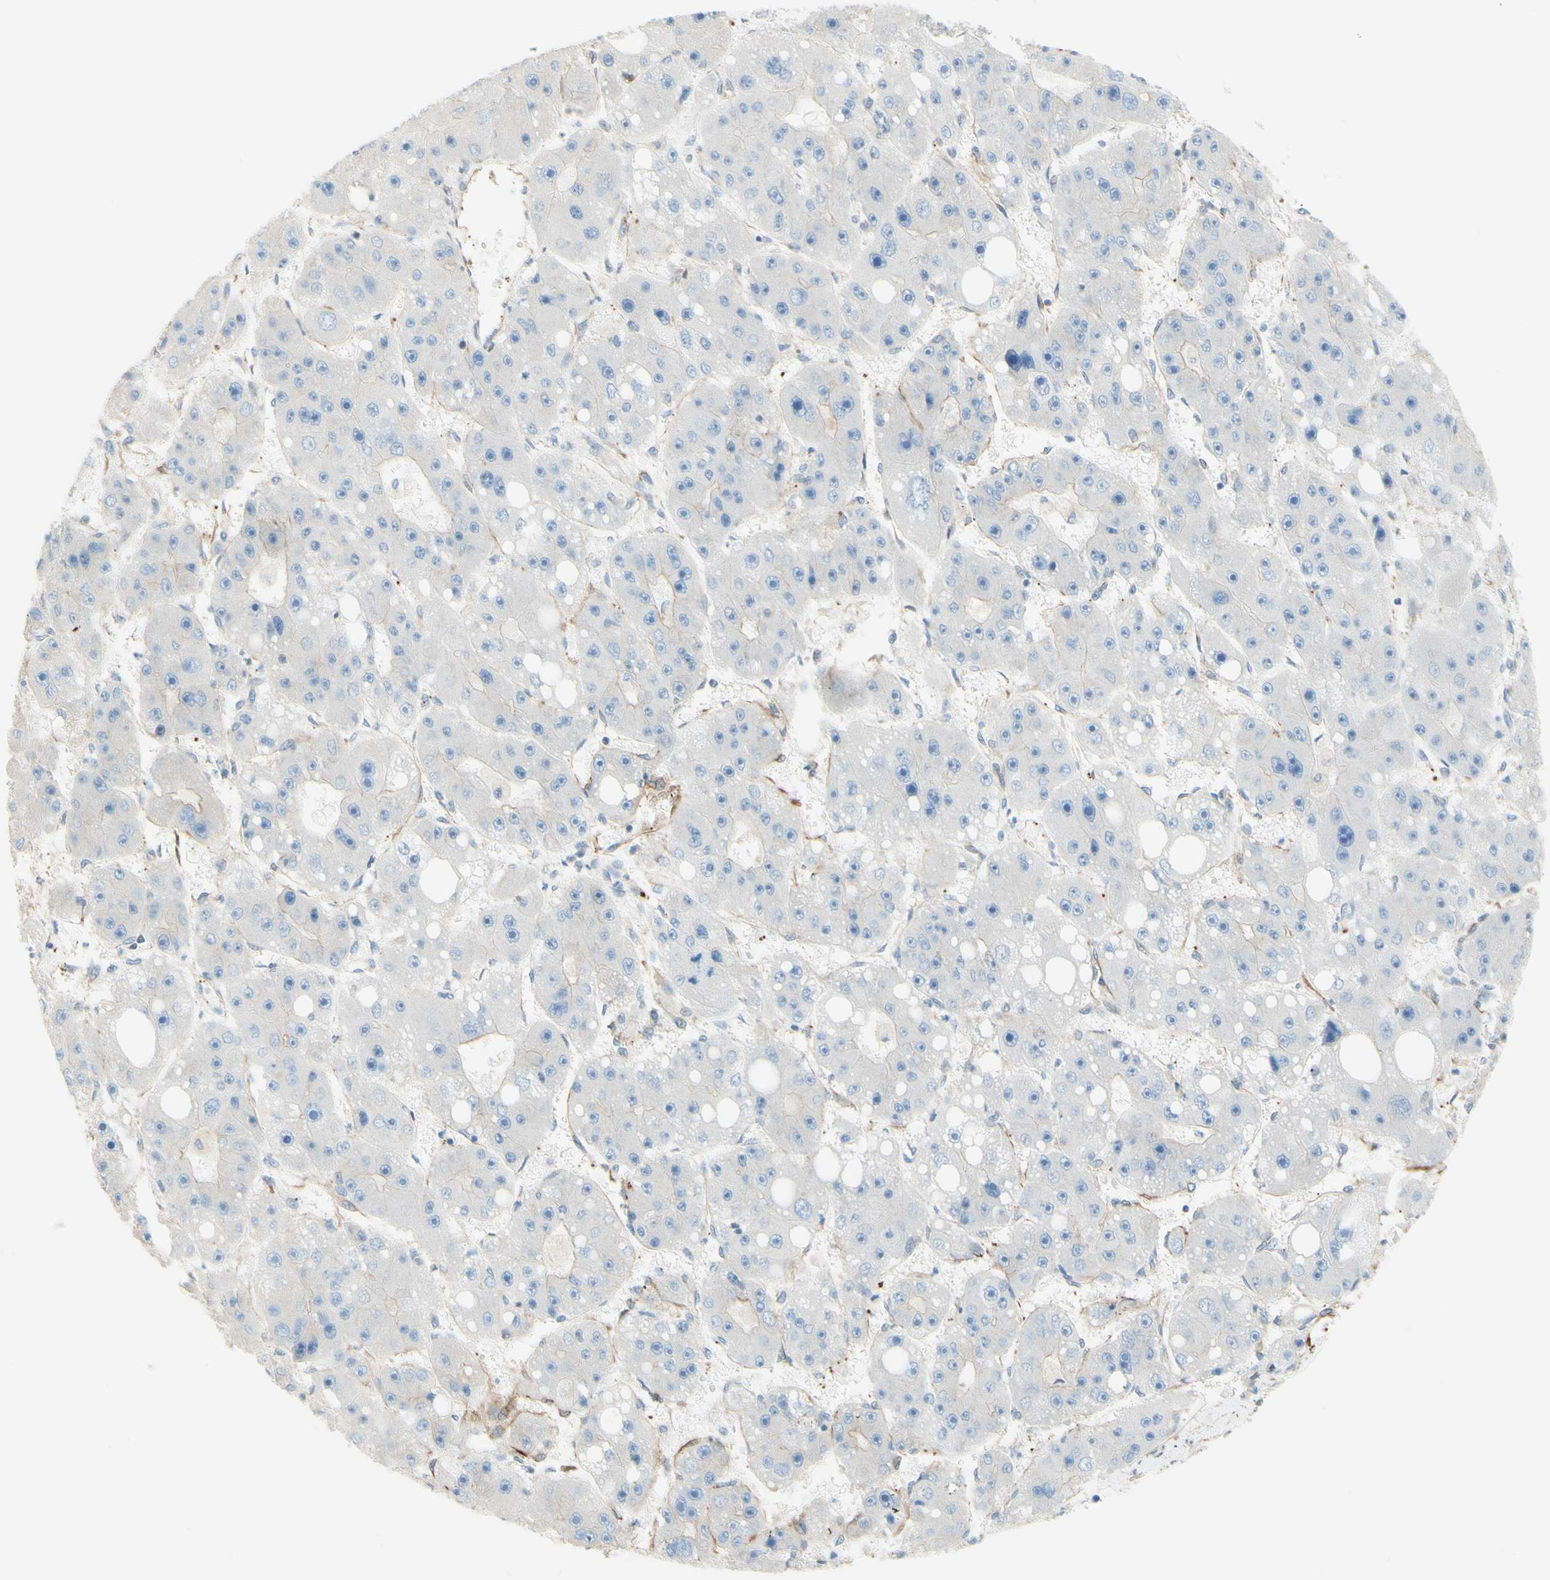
{"staining": {"intensity": "negative", "quantity": "none", "location": "none"}, "tissue": "liver cancer", "cell_type": "Tumor cells", "image_type": "cancer", "snomed": [{"axis": "morphology", "description": "Carcinoma, Hepatocellular, NOS"}, {"axis": "topography", "description": "Liver"}], "caption": "Immunohistochemical staining of hepatocellular carcinoma (liver) displays no significant staining in tumor cells.", "gene": "ENDOD1", "patient": {"sex": "female", "age": 61}}